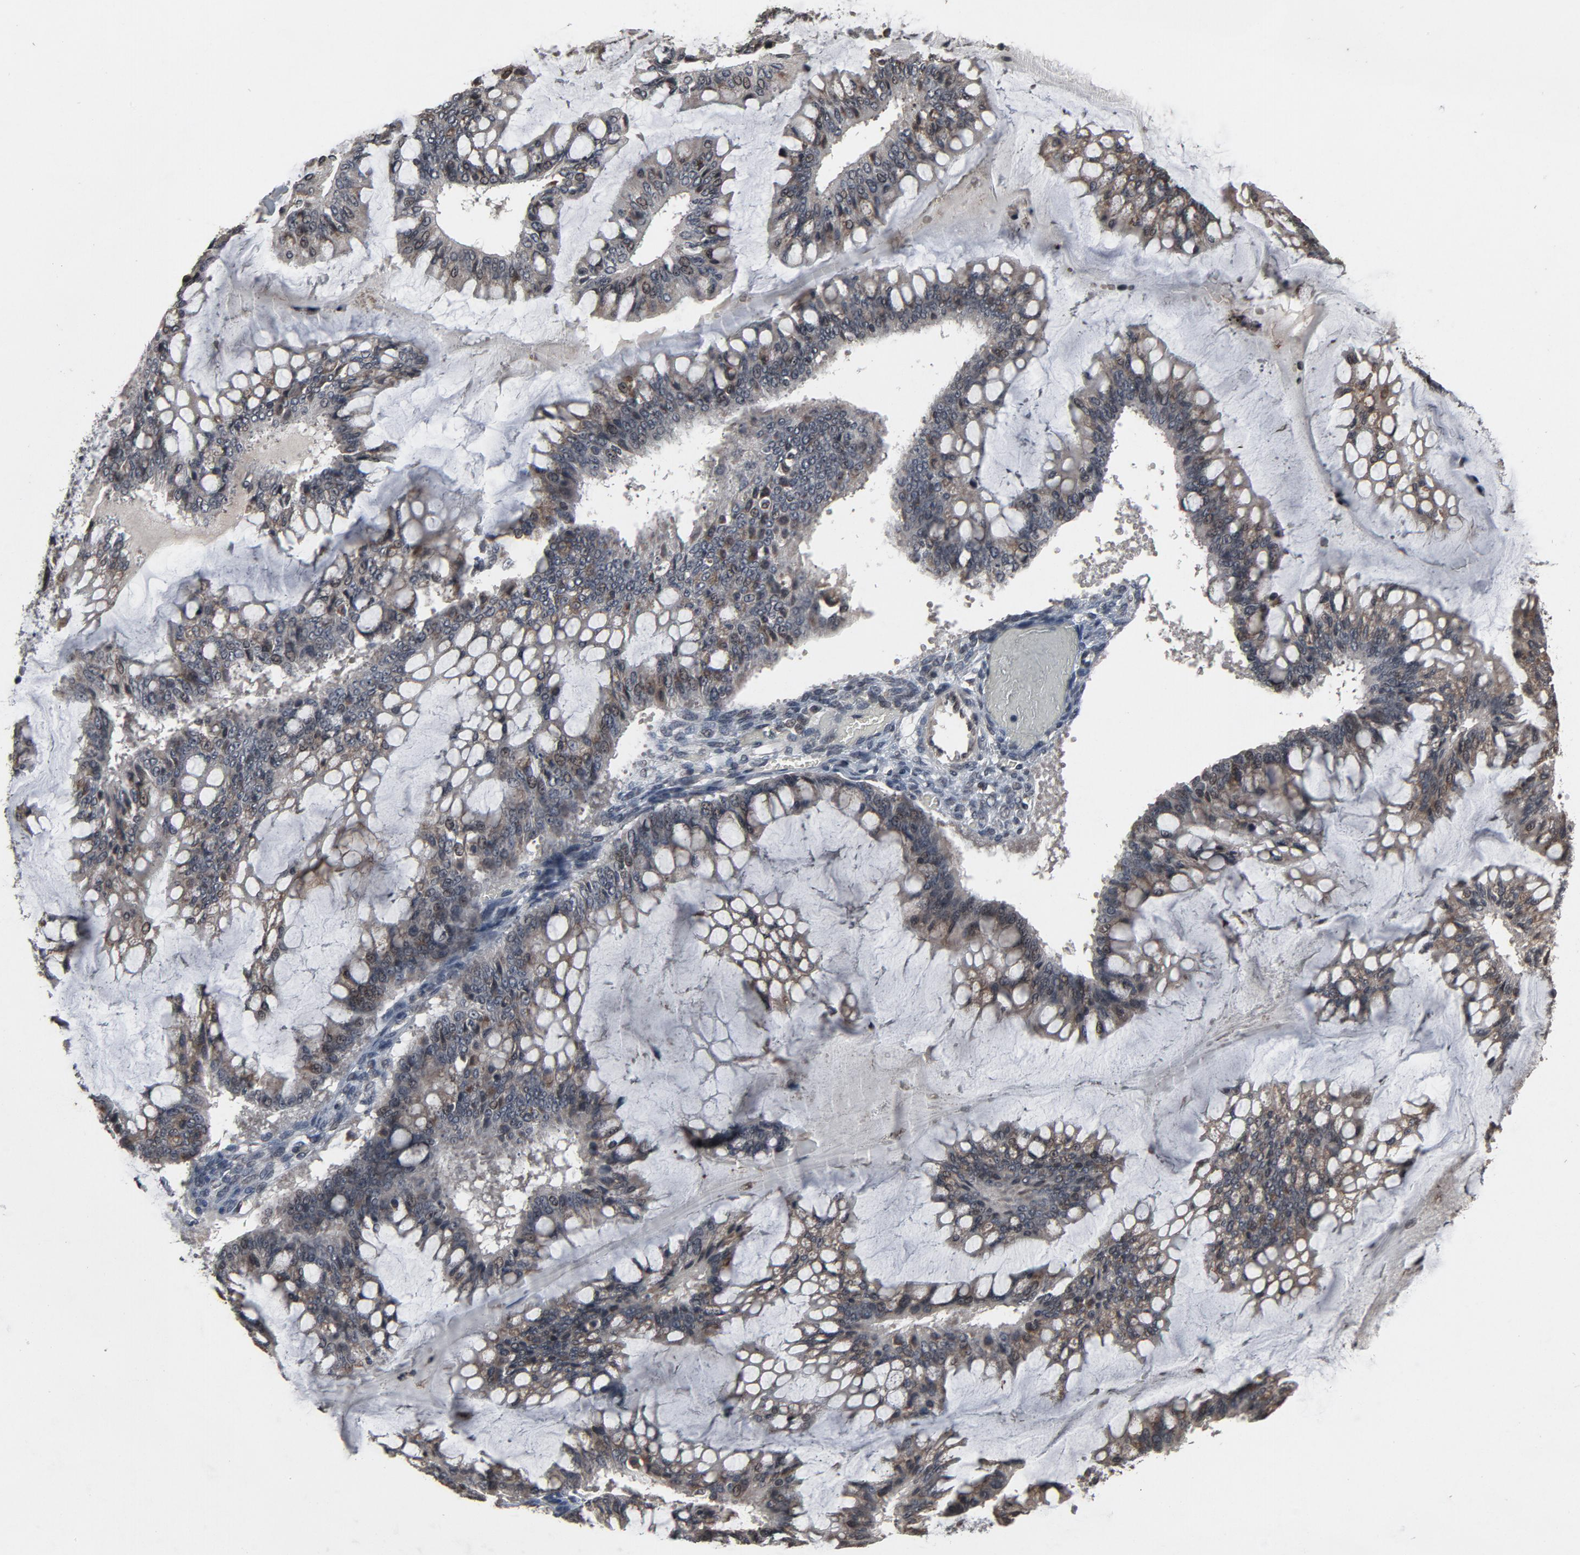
{"staining": {"intensity": "moderate", "quantity": "<25%", "location": "cytoplasmic/membranous,nuclear"}, "tissue": "ovarian cancer", "cell_type": "Tumor cells", "image_type": "cancer", "snomed": [{"axis": "morphology", "description": "Cystadenocarcinoma, mucinous, NOS"}, {"axis": "topography", "description": "Ovary"}], "caption": "DAB immunohistochemical staining of mucinous cystadenocarcinoma (ovarian) shows moderate cytoplasmic/membranous and nuclear protein expression in about <25% of tumor cells.", "gene": "POM121", "patient": {"sex": "female", "age": 73}}